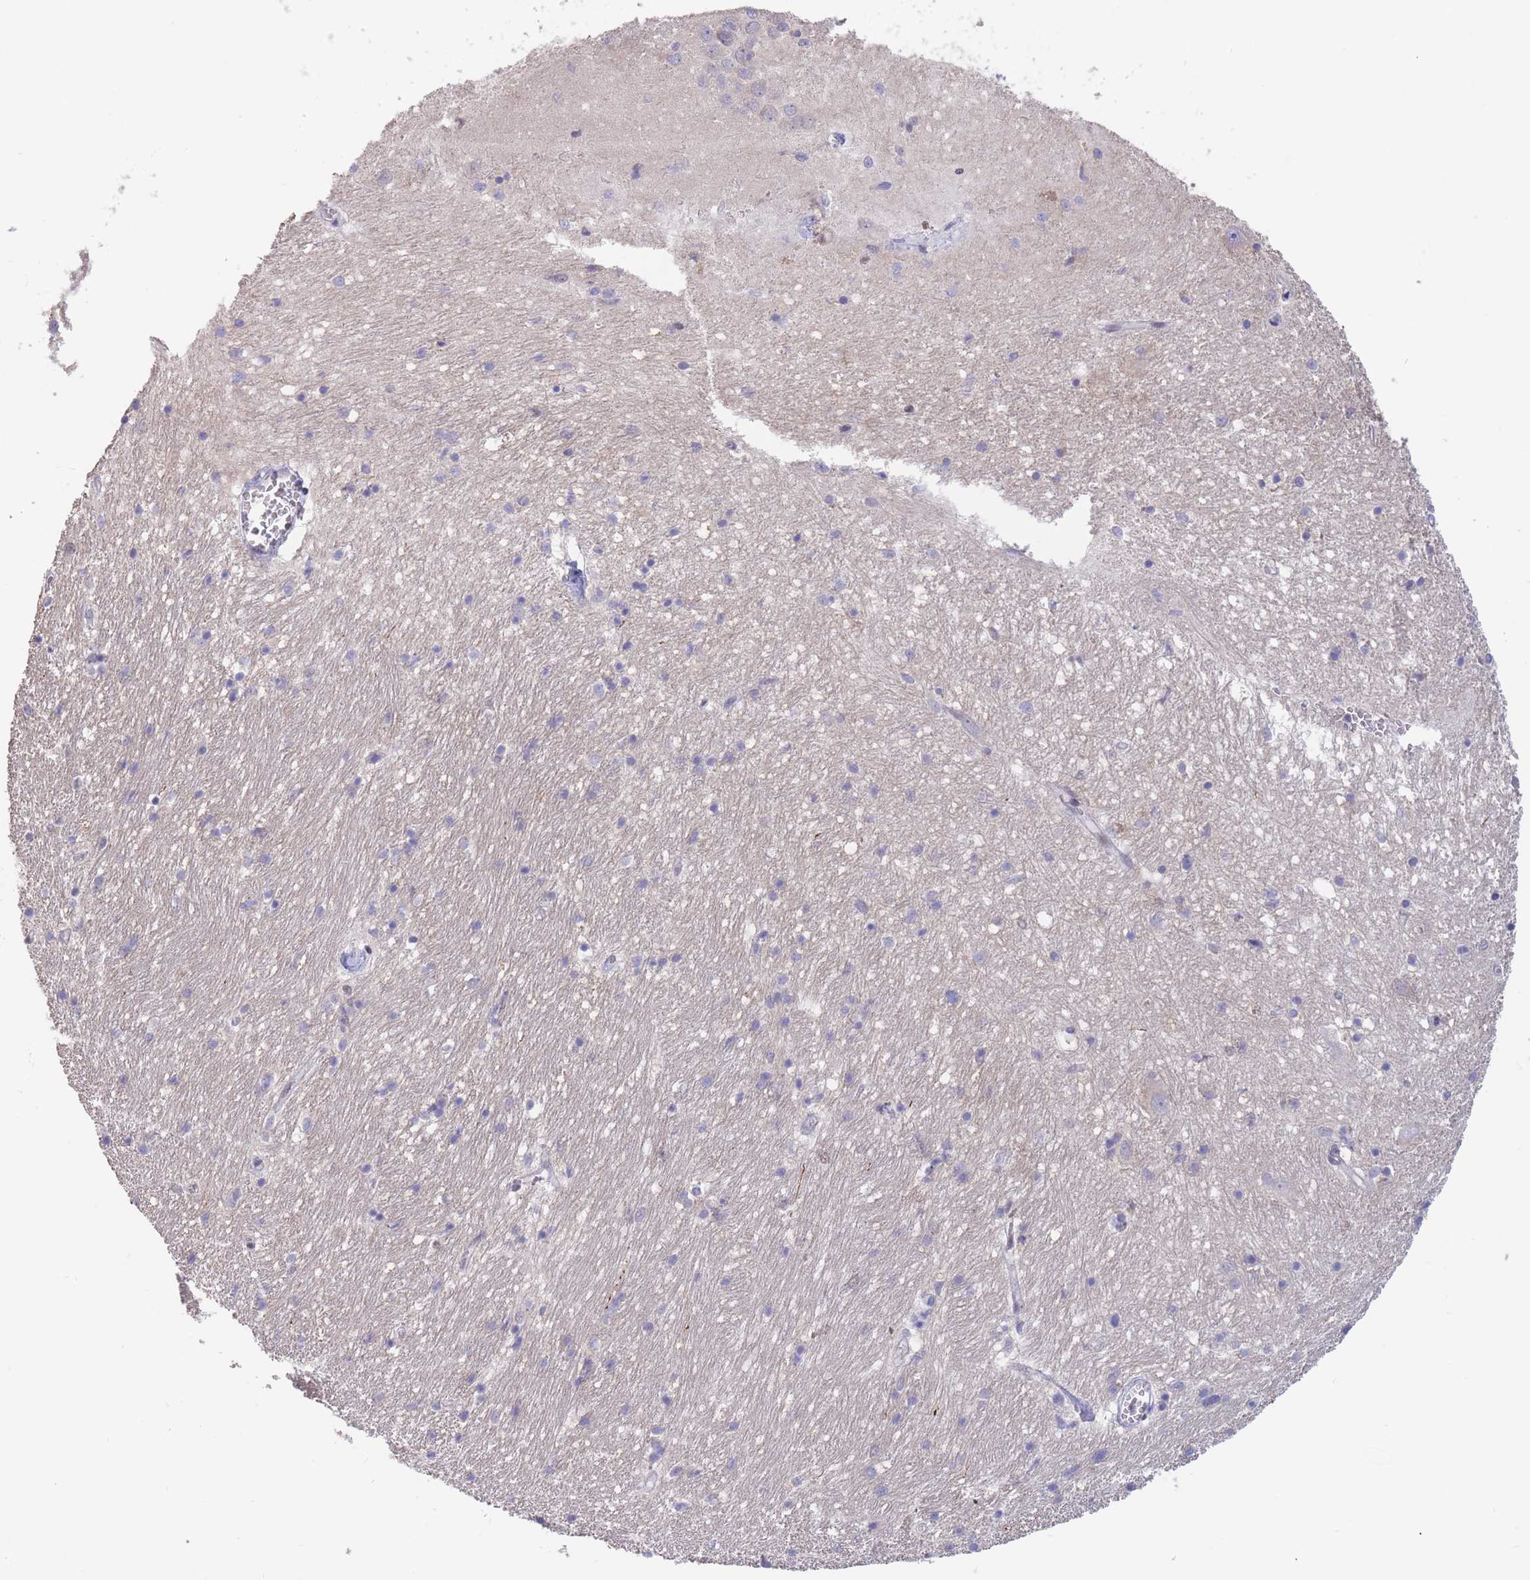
{"staining": {"intensity": "weak", "quantity": "<25%", "location": "nuclear"}, "tissue": "hippocampus", "cell_type": "Glial cells", "image_type": "normal", "snomed": [{"axis": "morphology", "description": "Normal tissue, NOS"}, {"axis": "topography", "description": "Hippocampus"}], "caption": "There is no significant positivity in glial cells of hippocampus.", "gene": "SMAD9", "patient": {"sex": "female", "age": 64}}